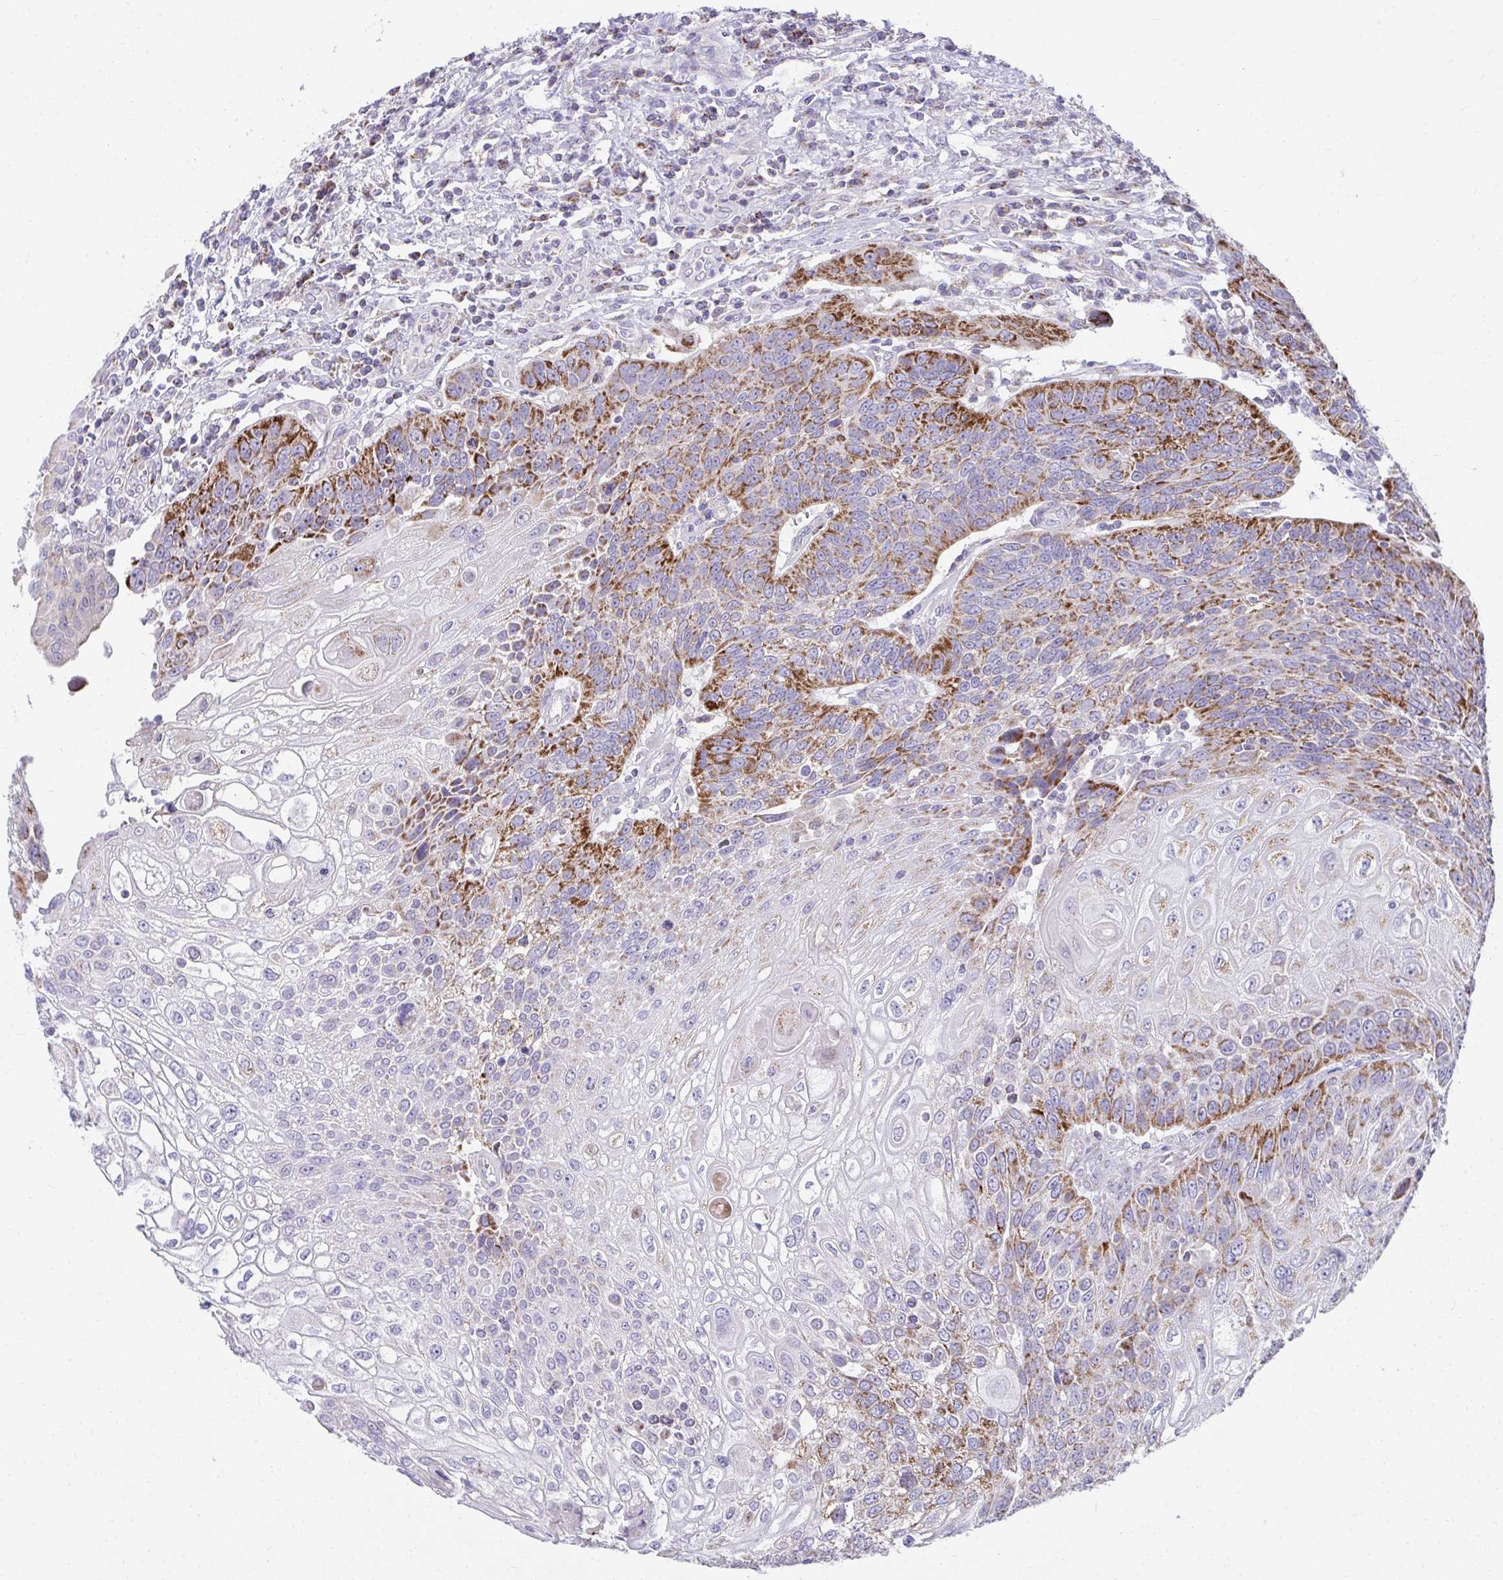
{"staining": {"intensity": "strong", "quantity": "25%-75%", "location": "cytoplasmic/membranous"}, "tissue": "urothelial cancer", "cell_type": "Tumor cells", "image_type": "cancer", "snomed": [{"axis": "morphology", "description": "Urothelial carcinoma, High grade"}, {"axis": "topography", "description": "Urinary bladder"}], "caption": "Tumor cells display strong cytoplasmic/membranous staining in about 25%-75% of cells in urothelial carcinoma (high-grade). The staining was performed using DAB to visualize the protein expression in brown, while the nuclei were stained in blue with hematoxylin (Magnification: 20x).", "gene": "PRRG3", "patient": {"sex": "female", "age": 70}}